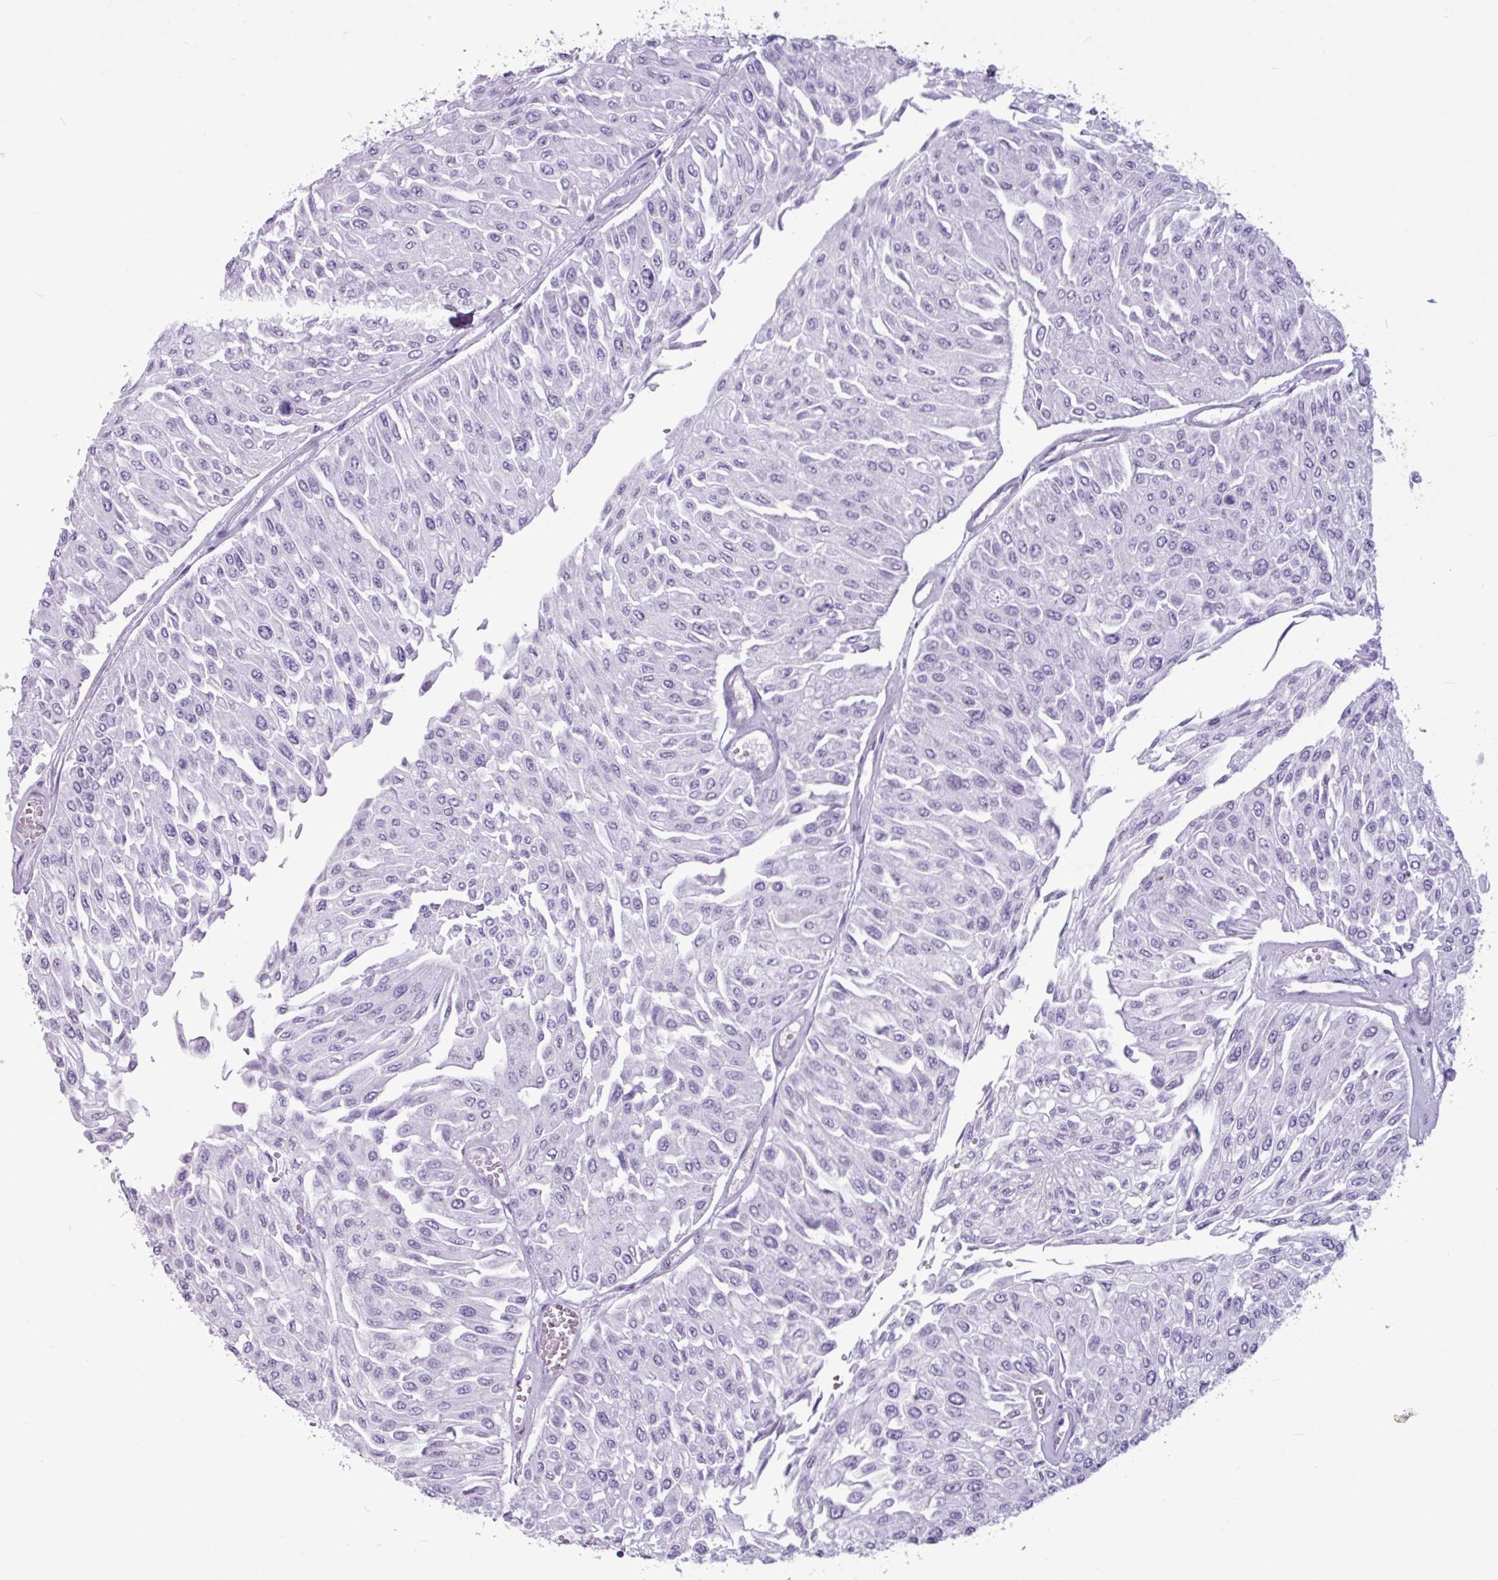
{"staining": {"intensity": "negative", "quantity": "none", "location": "none"}, "tissue": "urothelial cancer", "cell_type": "Tumor cells", "image_type": "cancer", "snomed": [{"axis": "morphology", "description": "Urothelial carcinoma, Low grade"}, {"axis": "topography", "description": "Urinary bladder"}], "caption": "Low-grade urothelial carcinoma stained for a protein using IHC reveals no staining tumor cells.", "gene": "AMY1B", "patient": {"sex": "male", "age": 67}}